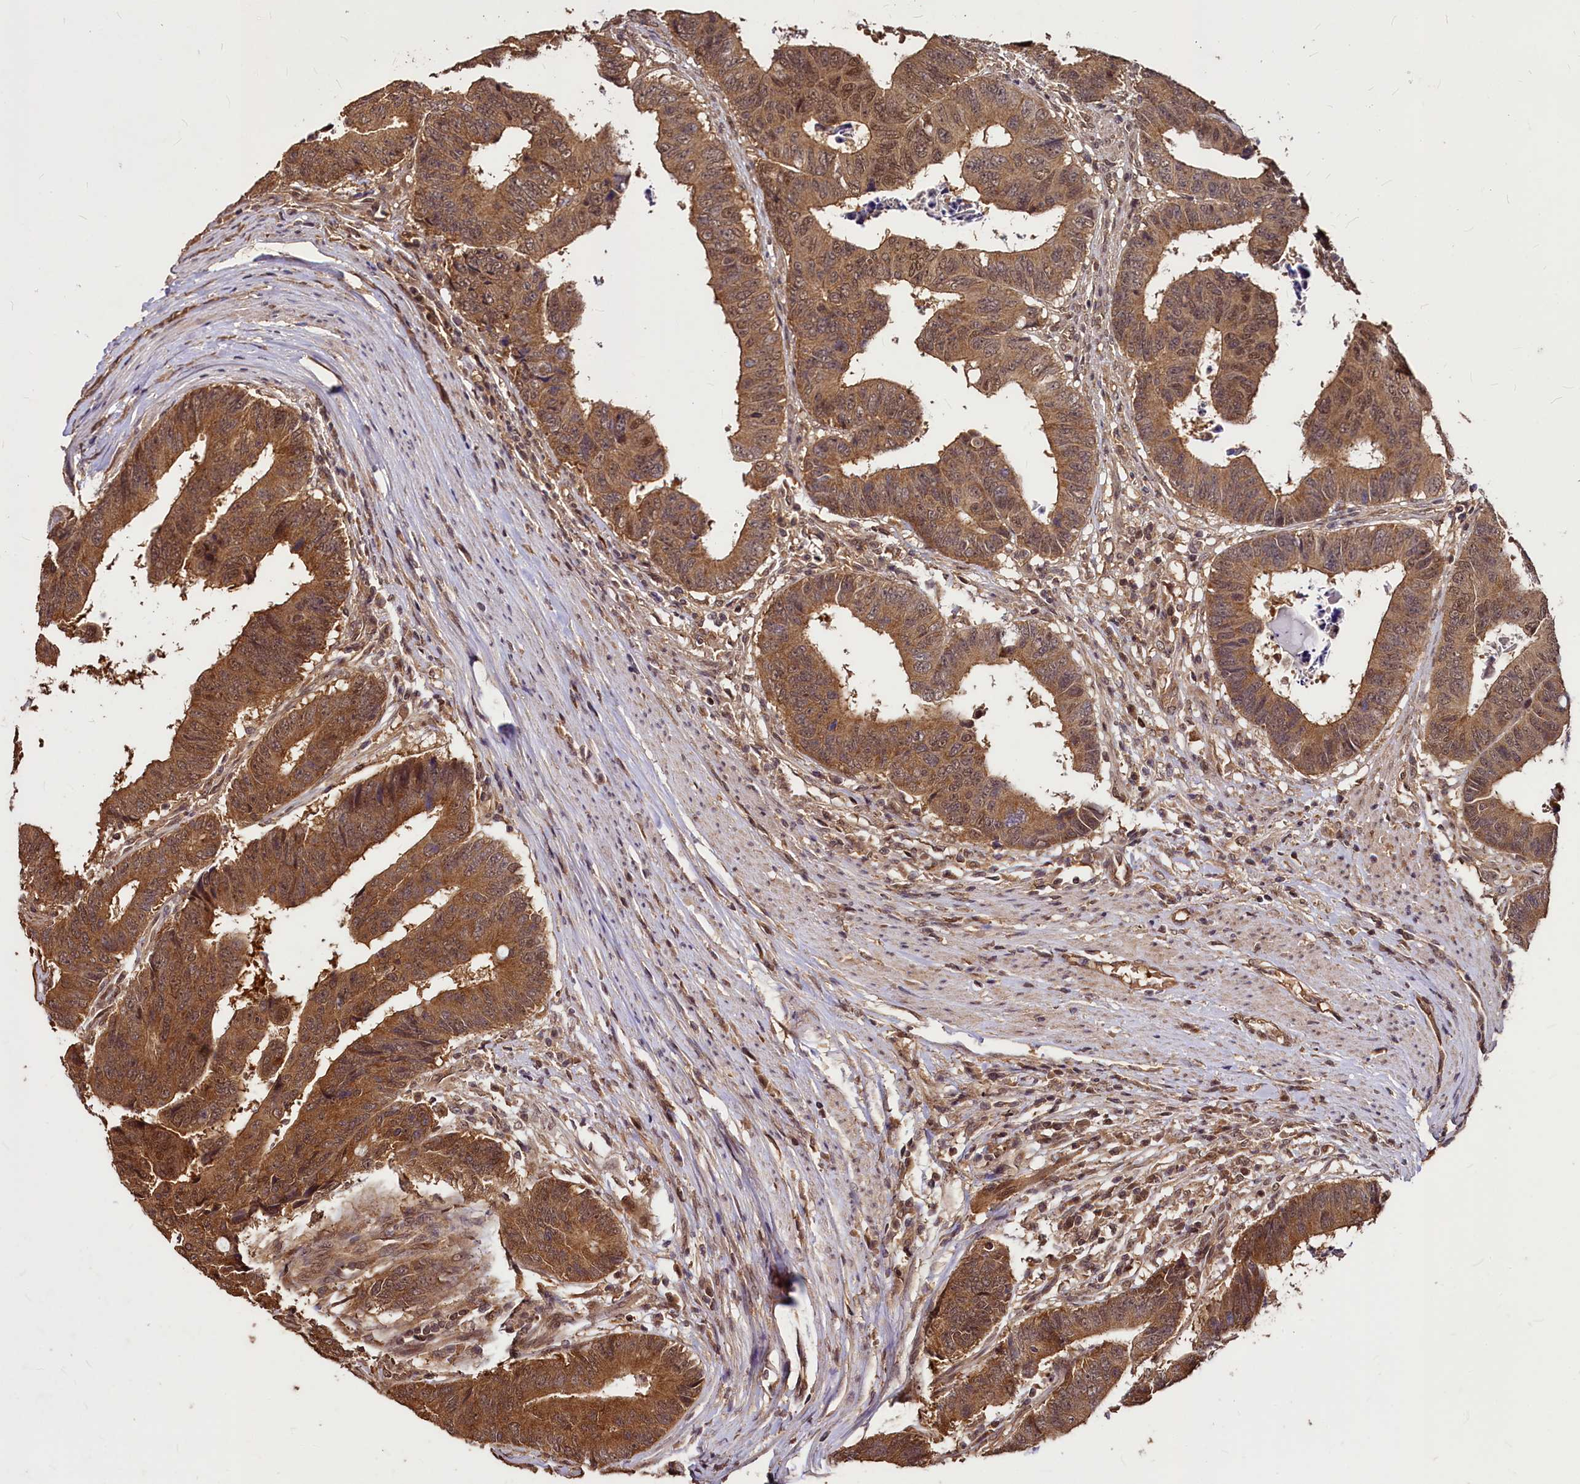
{"staining": {"intensity": "moderate", "quantity": ">75%", "location": "cytoplasmic/membranous"}, "tissue": "colorectal cancer", "cell_type": "Tumor cells", "image_type": "cancer", "snomed": [{"axis": "morphology", "description": "Adenocarcinoma, NOS"}, {"axis": "topography", "description": "Rectum"}], "caption": "Moderate cytoplasmic/membranous staining for a protein is identified in about >75% of tumor cells of adenocarcinoma (colorectal) using IHC.", "gene": "VPS51", "patient": {"sex": "male", "age": 84}}